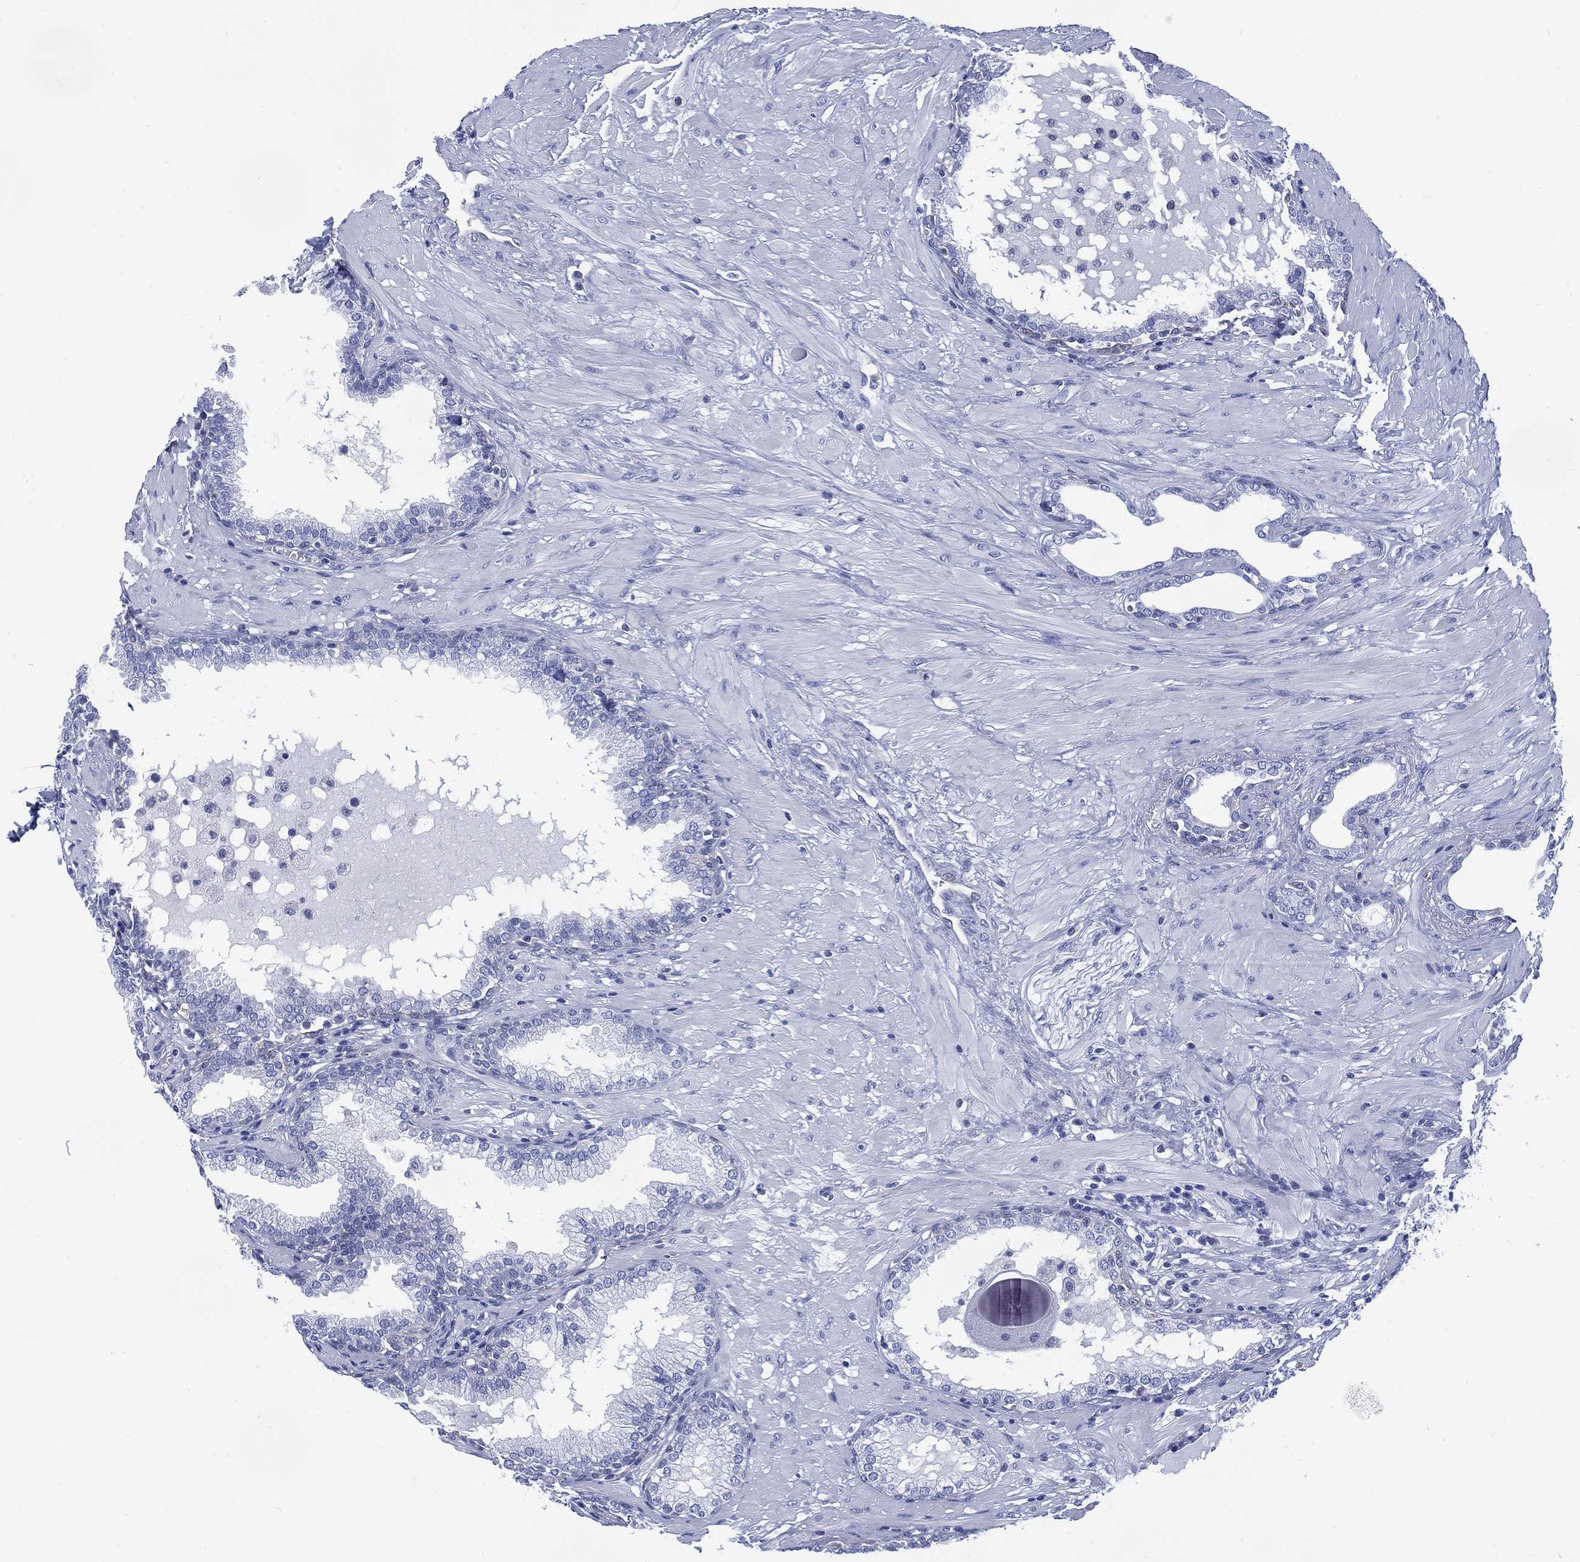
{"staining": {"intensity": "negative", "quantity": "none", "location": "none"}, "tissue": "prostate", "cell_type": "Glandular cells", "image_type": "normal", "snomed": [{"axis": "morphology", "description": "Normal tissue, NOS"}, {"axis": "topography", "description": "Prostate"}], "caption": "Prostate stained for a protein using immunohistochemistry (IHC) exhibits no staining glandular cells.", "gene": "DDI1", "patient": {"sex": "male", "age": 64}}